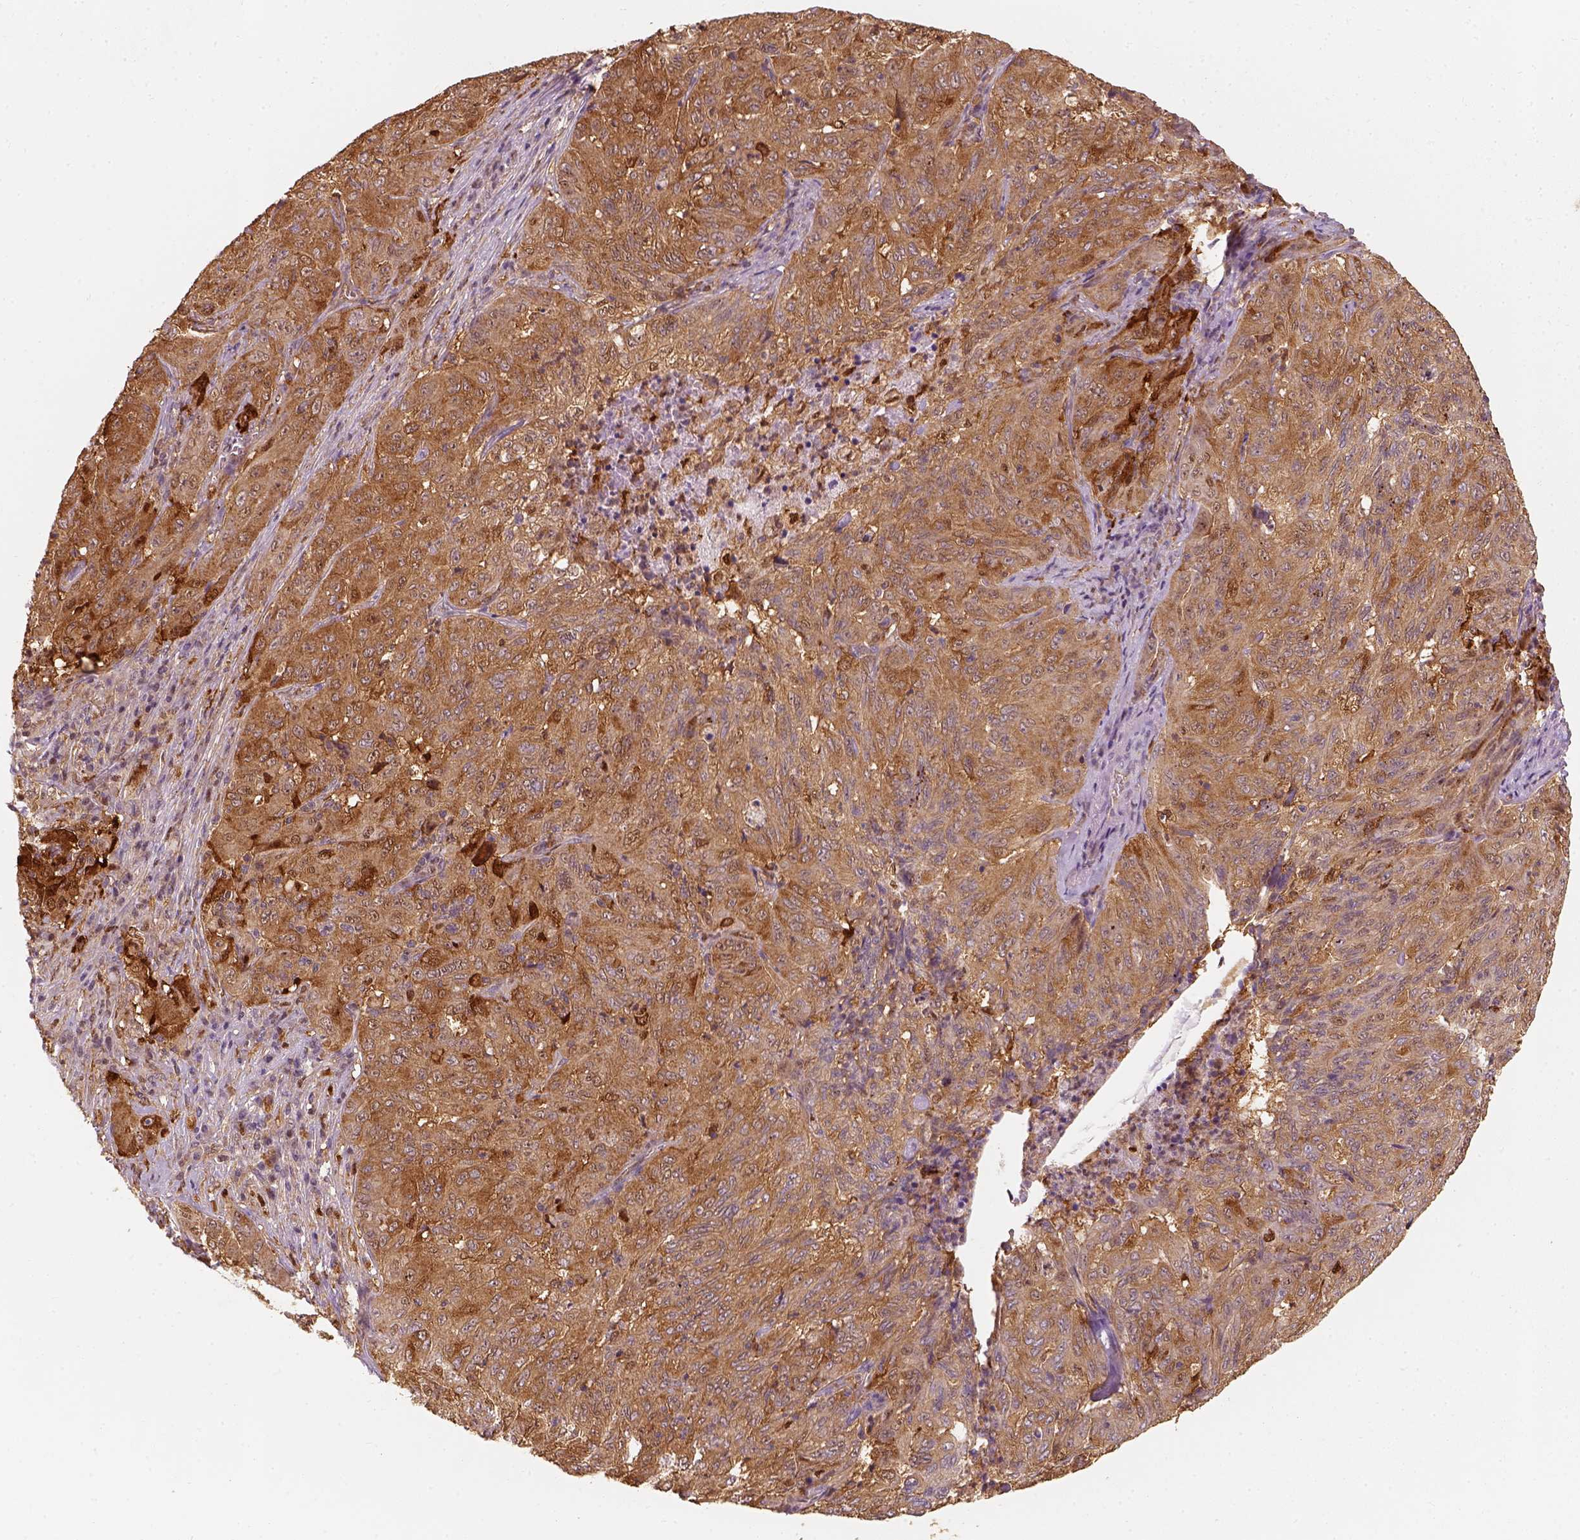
{"staining": {"intensity": "moderate", "quantity": ">75%", "location": "cytoplasmic/membranous"}, "tissue": "pancreatic cancer", "cell_type": "Tumor cells", "image_type": "cancer", "snomed": [{"axis": "morphology", "description": "Adenocarcinoma, NOS"}, {"axis": "topography", "description": "Pancreas"}], "caption": "This histopathology image displays adenocarcinoma (pancreatic) stained with immunohistochemistry (IHC) to label a protein in brown. The cytoplasmic/membranous of tumor cells show moderate positivity for the protein. Nuclei are counter-stained blue.", "gene": "SQSTM1", "patient": {"sex": "male", "age": 63}}